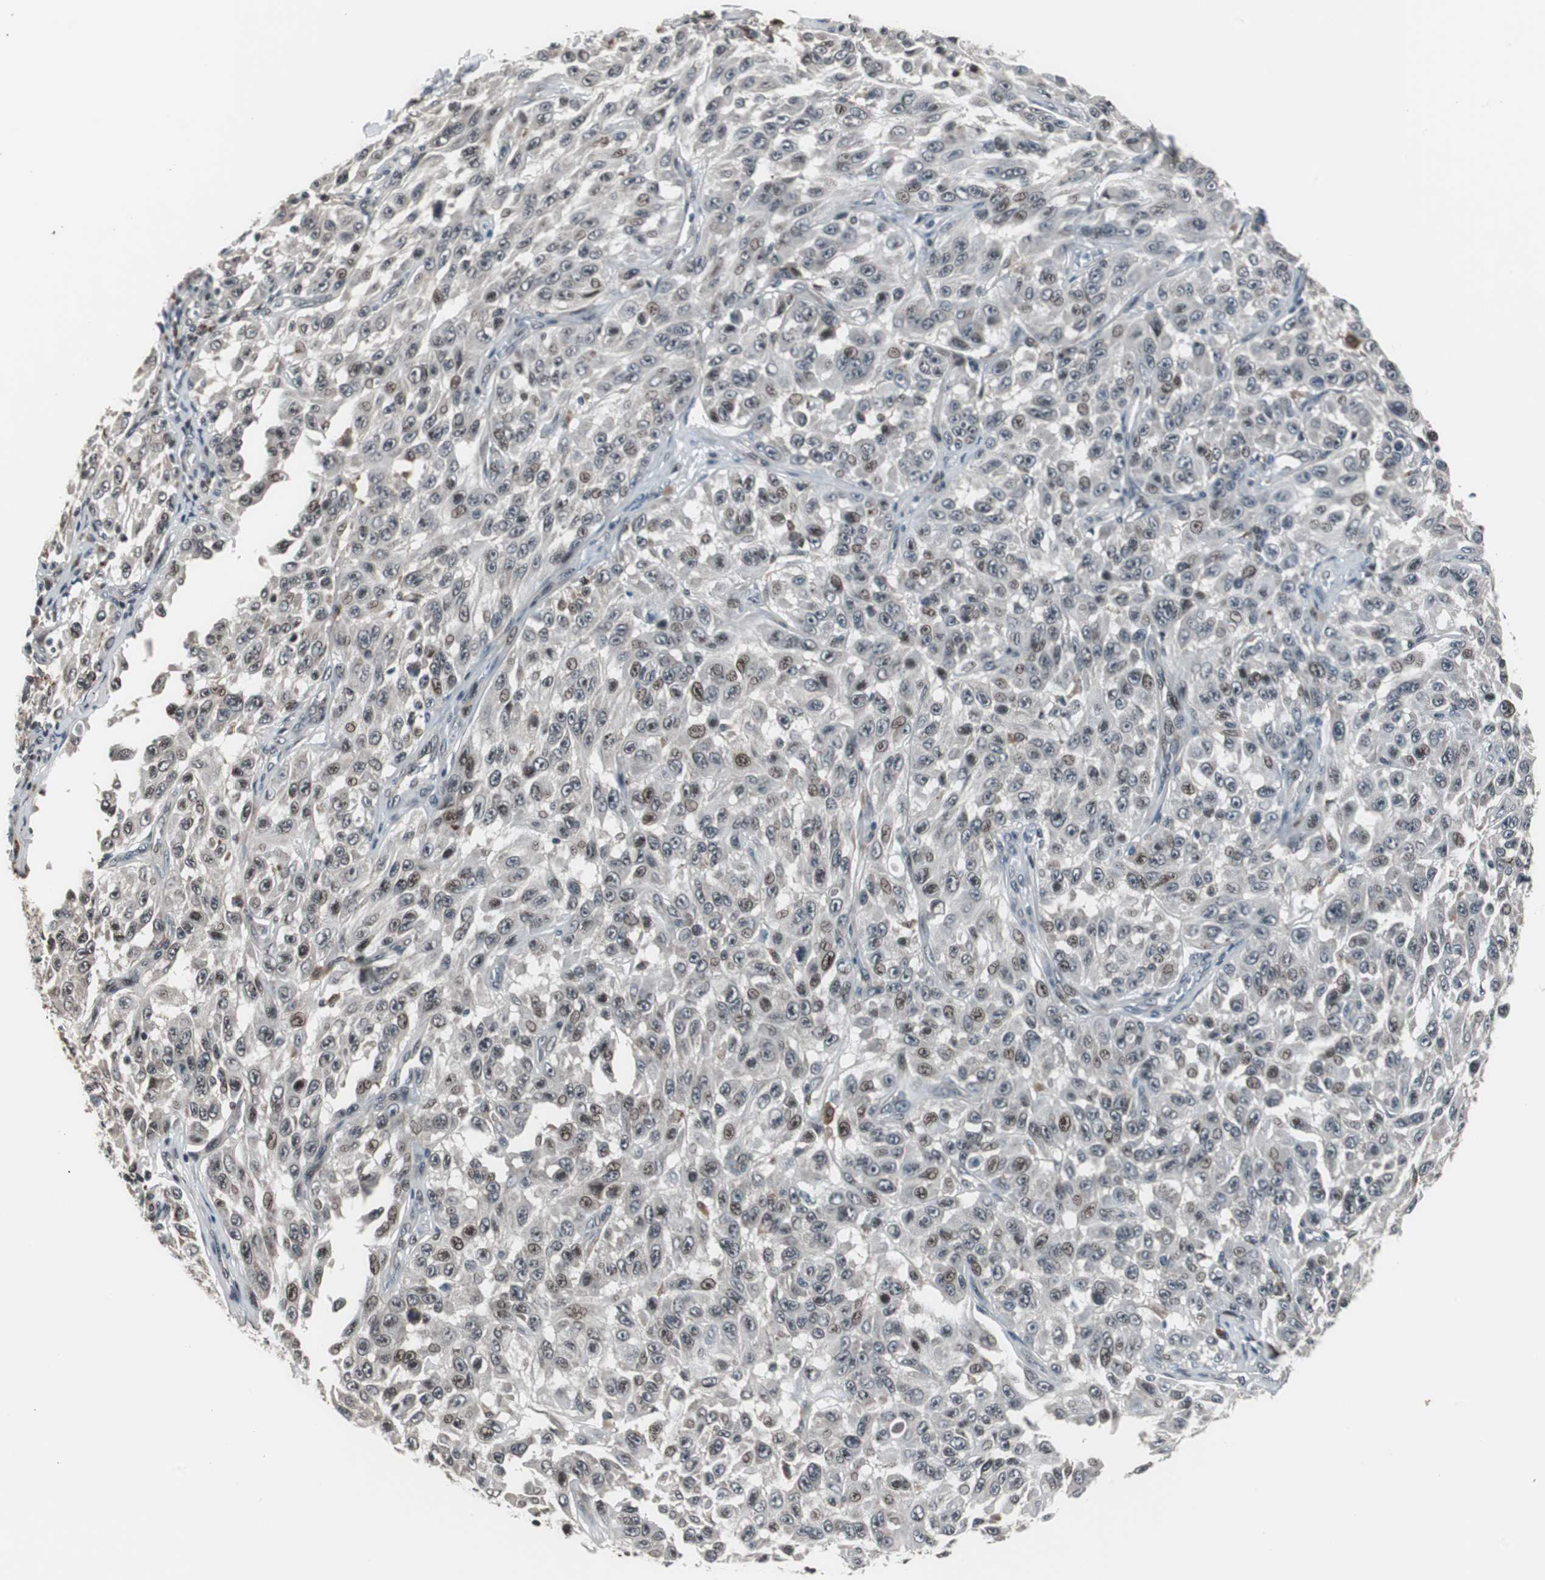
{"staining": {"intensity": "moderate", "quantity": "25%-75%", "location": "nuclear"}, "tissue": "melanoma", "cell_type": "Tumor cells", "image_type": "cancer", "snomed": [{"axis": "morphology", "description": "Malignant melanoma, NOS"}, {"axis": "topography", "description": "Skin"}], "caption": "Malignant melanoma stained with DAB immunohistochemistry (IHC) exhibits medium levels of moderate nuclear staining in approximately 25%-75% of tumor cells. The protein is shown in brown color, while the nuclei are stained blue.", "gene": "BOLA1", "patient": {"sex": "male", "age": 30}}